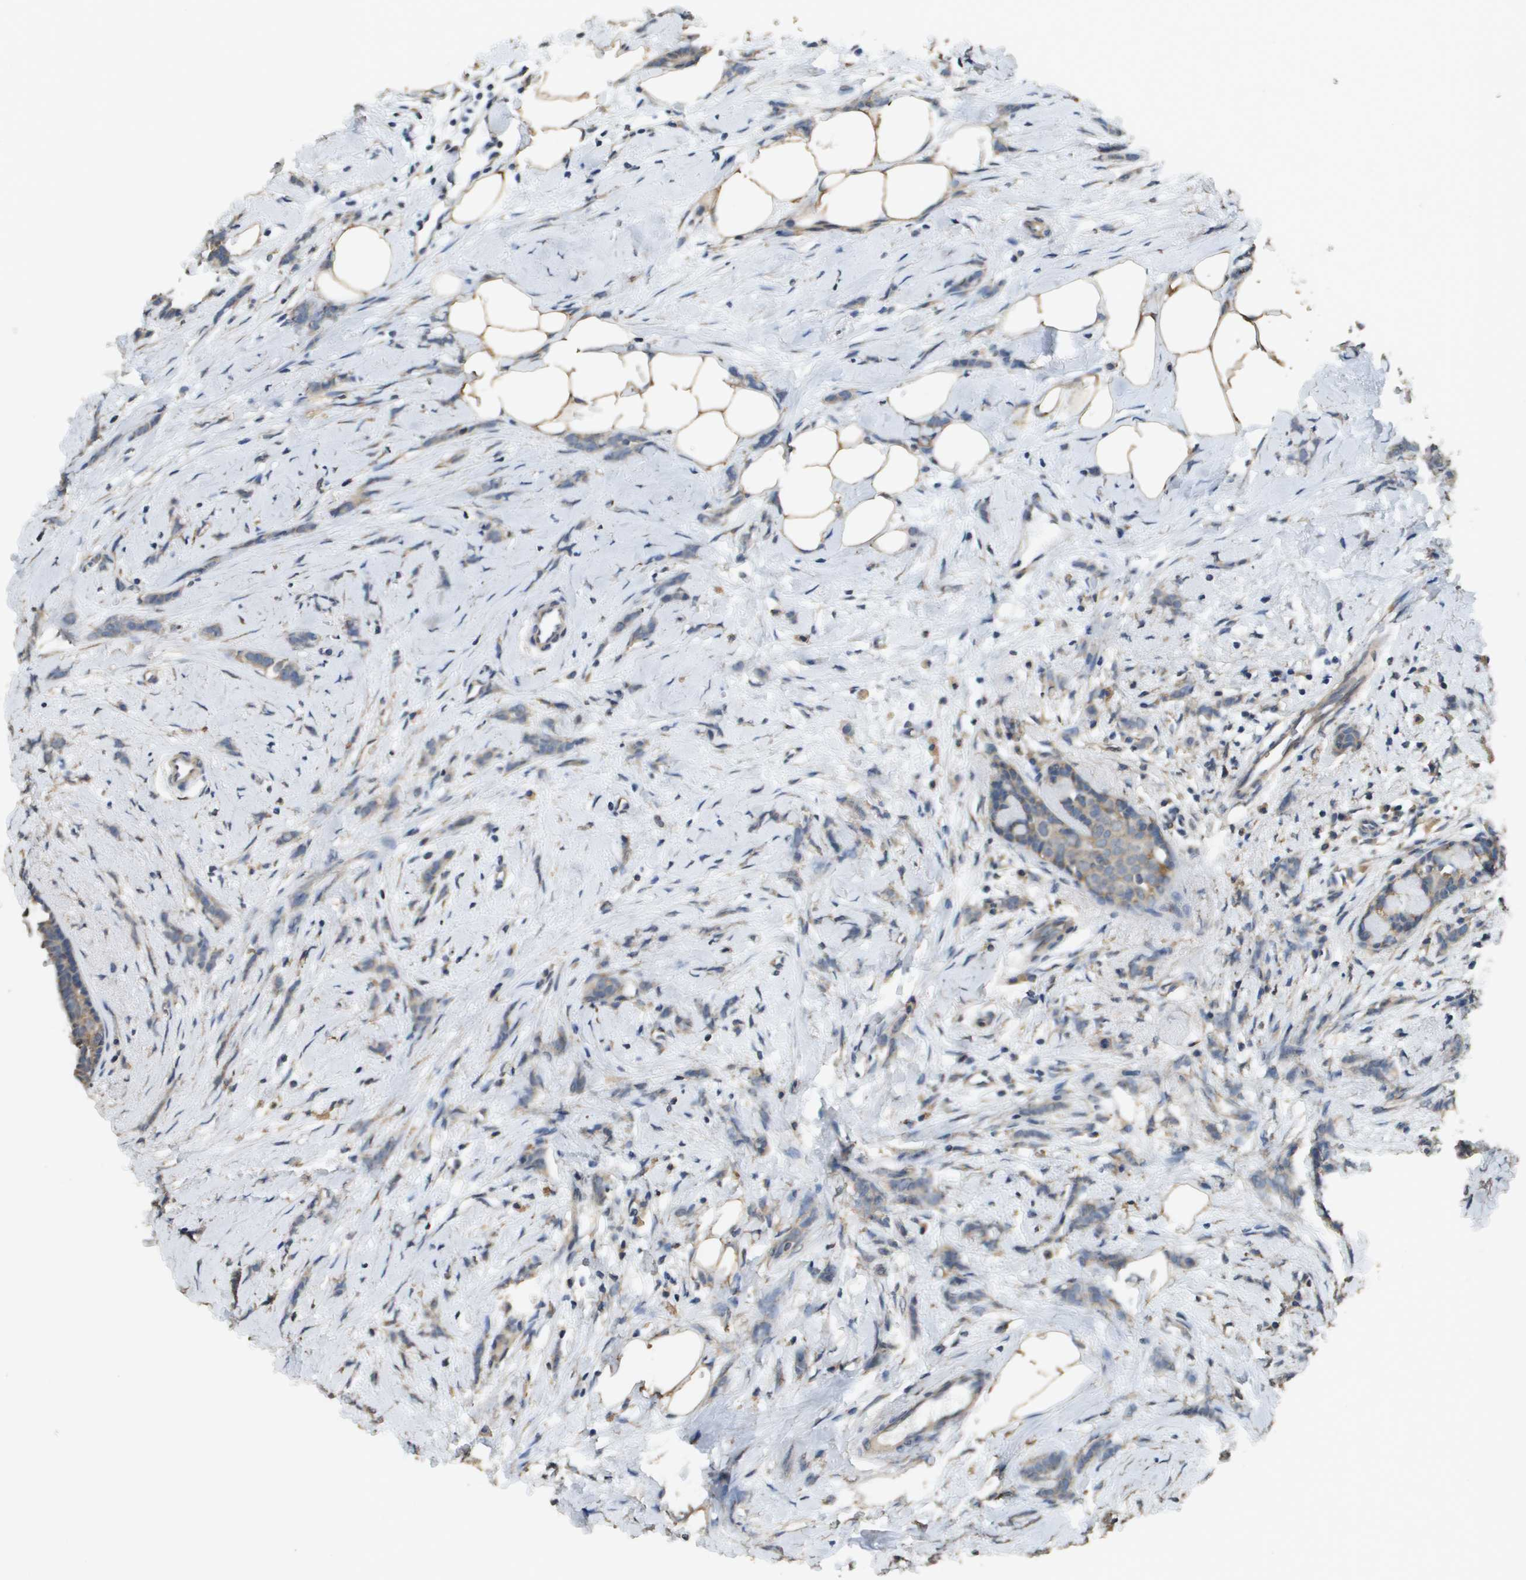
{"staining": {"intensity": "weak", "quantity": ">75%", "location": "cytoplasmic/membranous"}, "tissue": "breast cancer", "cell_type": "Tumor cells", "image_type": "cancer", "snomed": [{"axis": "morphology", "description": "Lobular carcinoma, in situ"}, {"axis": "morphology", "description": "Lobular carcinoma"}, {"axis": "topography", "description": "Breast"}], "caption": "High-magnification brightfield microscopy of lobular carcinoma in situ (breast) stained with DAB (brown) and counterstained with hematoxylin (blue). tumor cells exhibit weak cytoplasmic/membranous expression is present in approximately>75% of cells. Nuclei are stained in blue.", "gene": "RAB6B", "patient": {"sex": "female", "age": 41}}